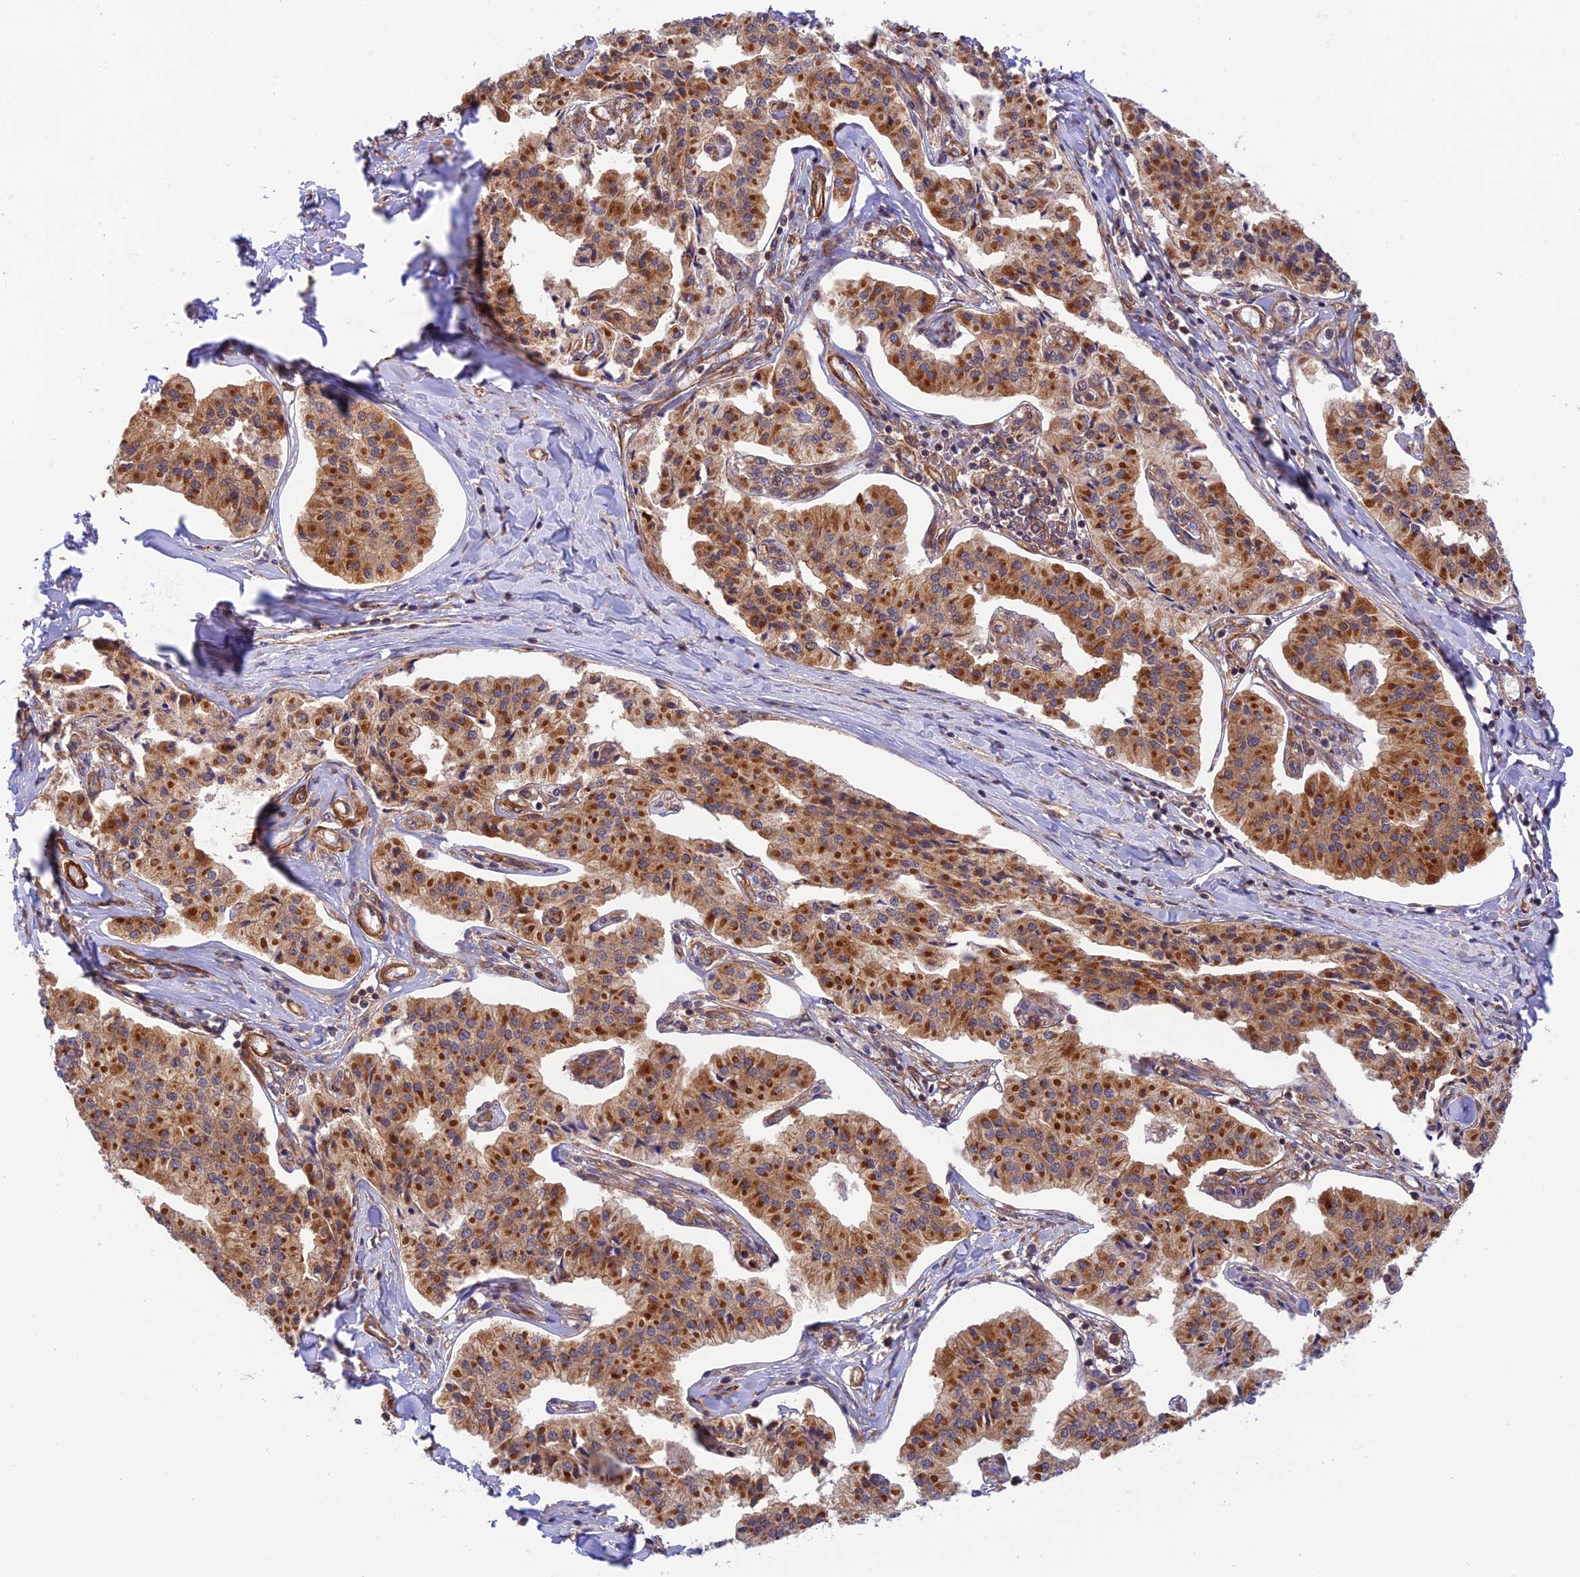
{"staining": {"intensity": "moderate", "quantity": ">75%", "location": "cytoplasmic/membranous"}, "tissue": "pancreatic cancer", "cell_type": "Tumor cells", "image_type": "cancer", "snomed": [{"axis": "morphology", "description": "Adenocarcinoma, NOS"}, {"axis": "topography", "description": "Pancreas"}], "caption": "Human pancreatic cancer stained with a brown dye shows moderate cytoplasmic/membranous positive expression in approximately >75% of tumor cells.", "gene": "EVI5L", "patient": {"sex": "female", "age": 50}}